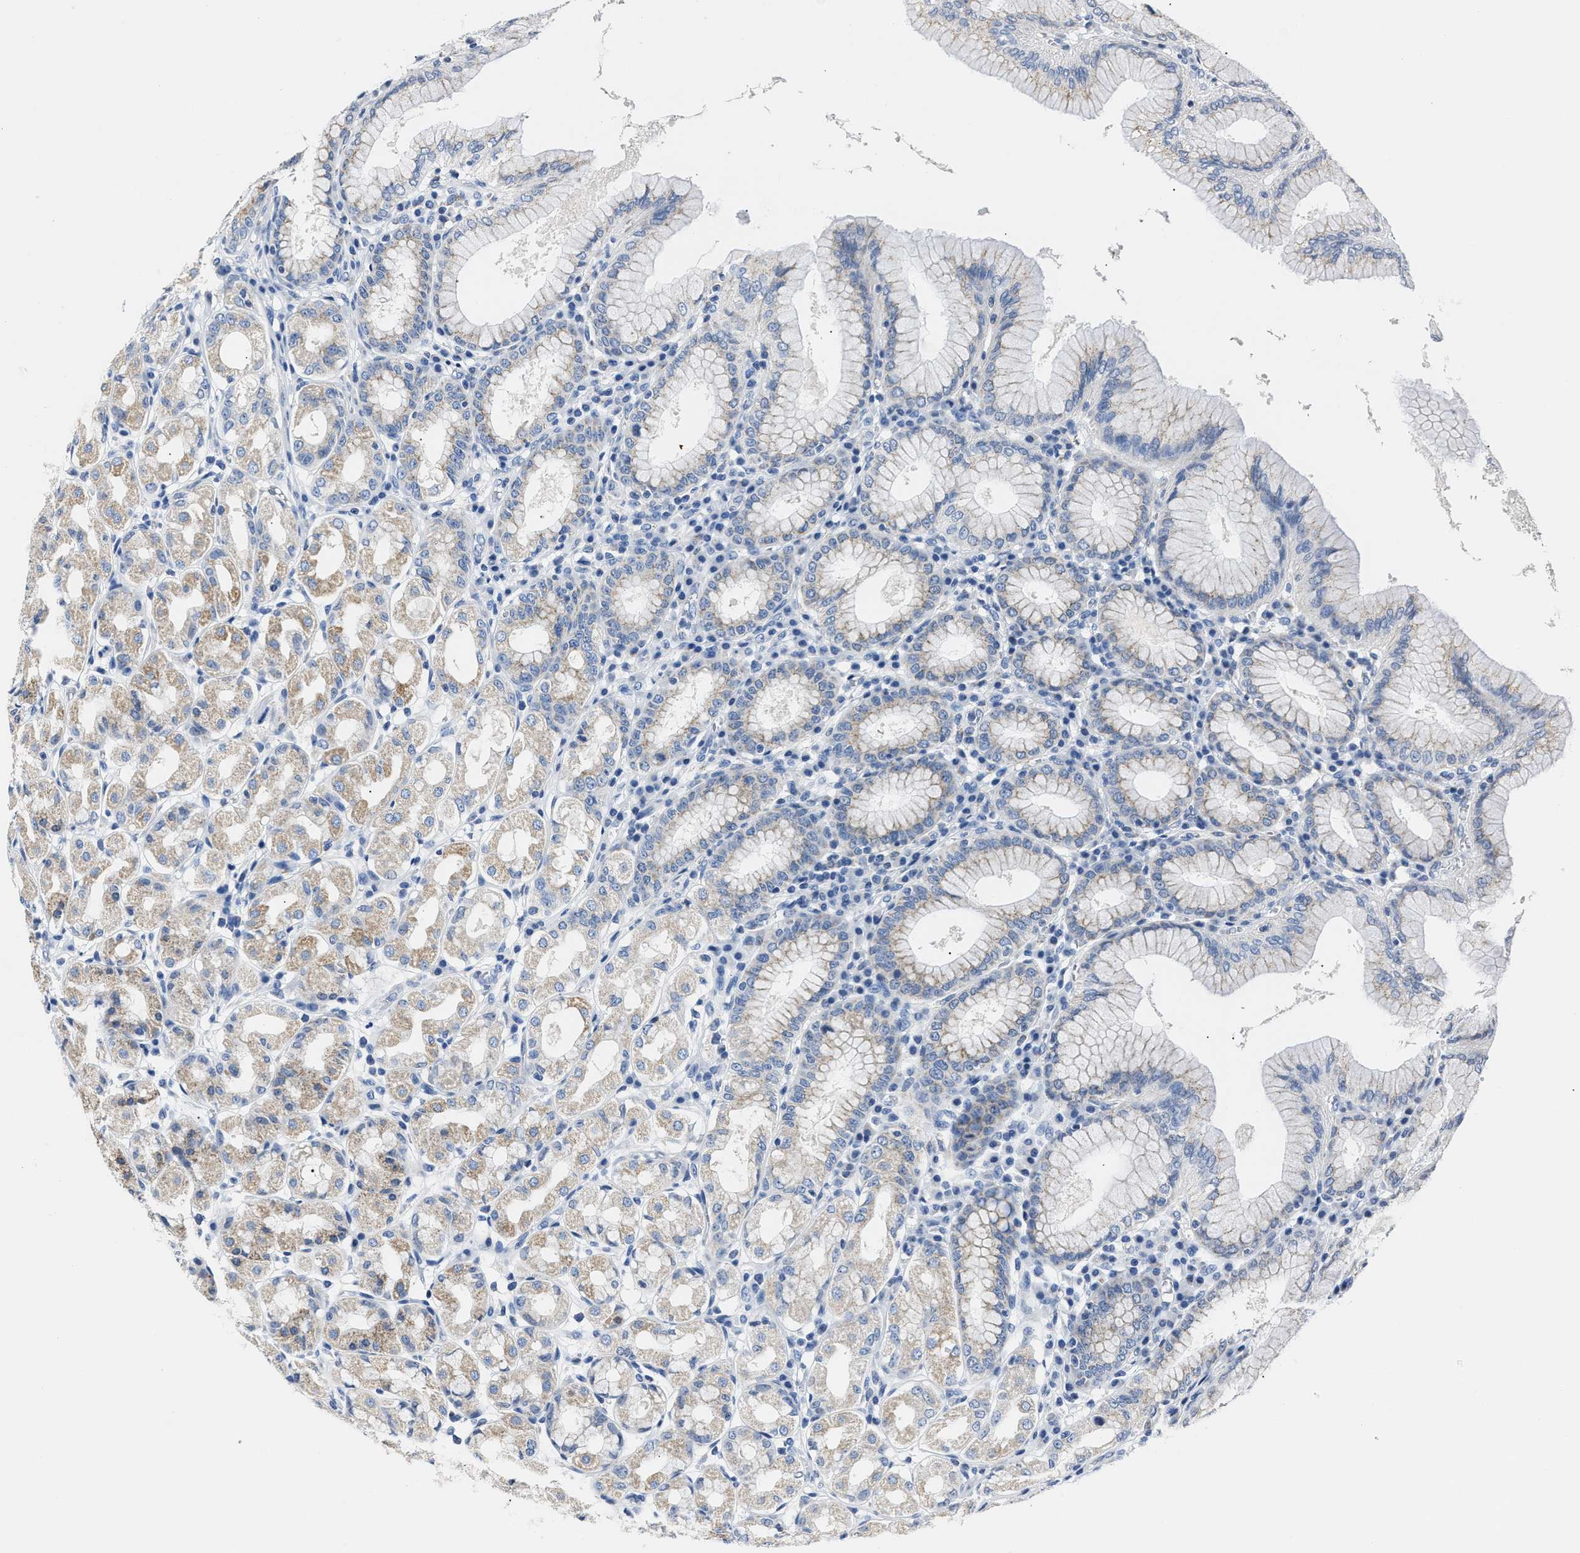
{"staining": {"intensity": "weak", "quantity": "25%-75%", "location": "cytoplasmic/membranous"}, "tissue": "stomach", "cell_type": "Glandular cells", "image_type": "normal", "snomed": [{"axis": "morphology", "description": "Normal tissue, NOS"}, {"axis": "topography", "description": "Stomach"}, {"axis": "topography", "description": "Stomach, lower"}], "caption": "A brown stain shows weak cytoplasmic/membranous staining of a protein in glandular cells of benign stomach.", "gene": "AMACR", "patient": {"sex": "female", "age": 56}}